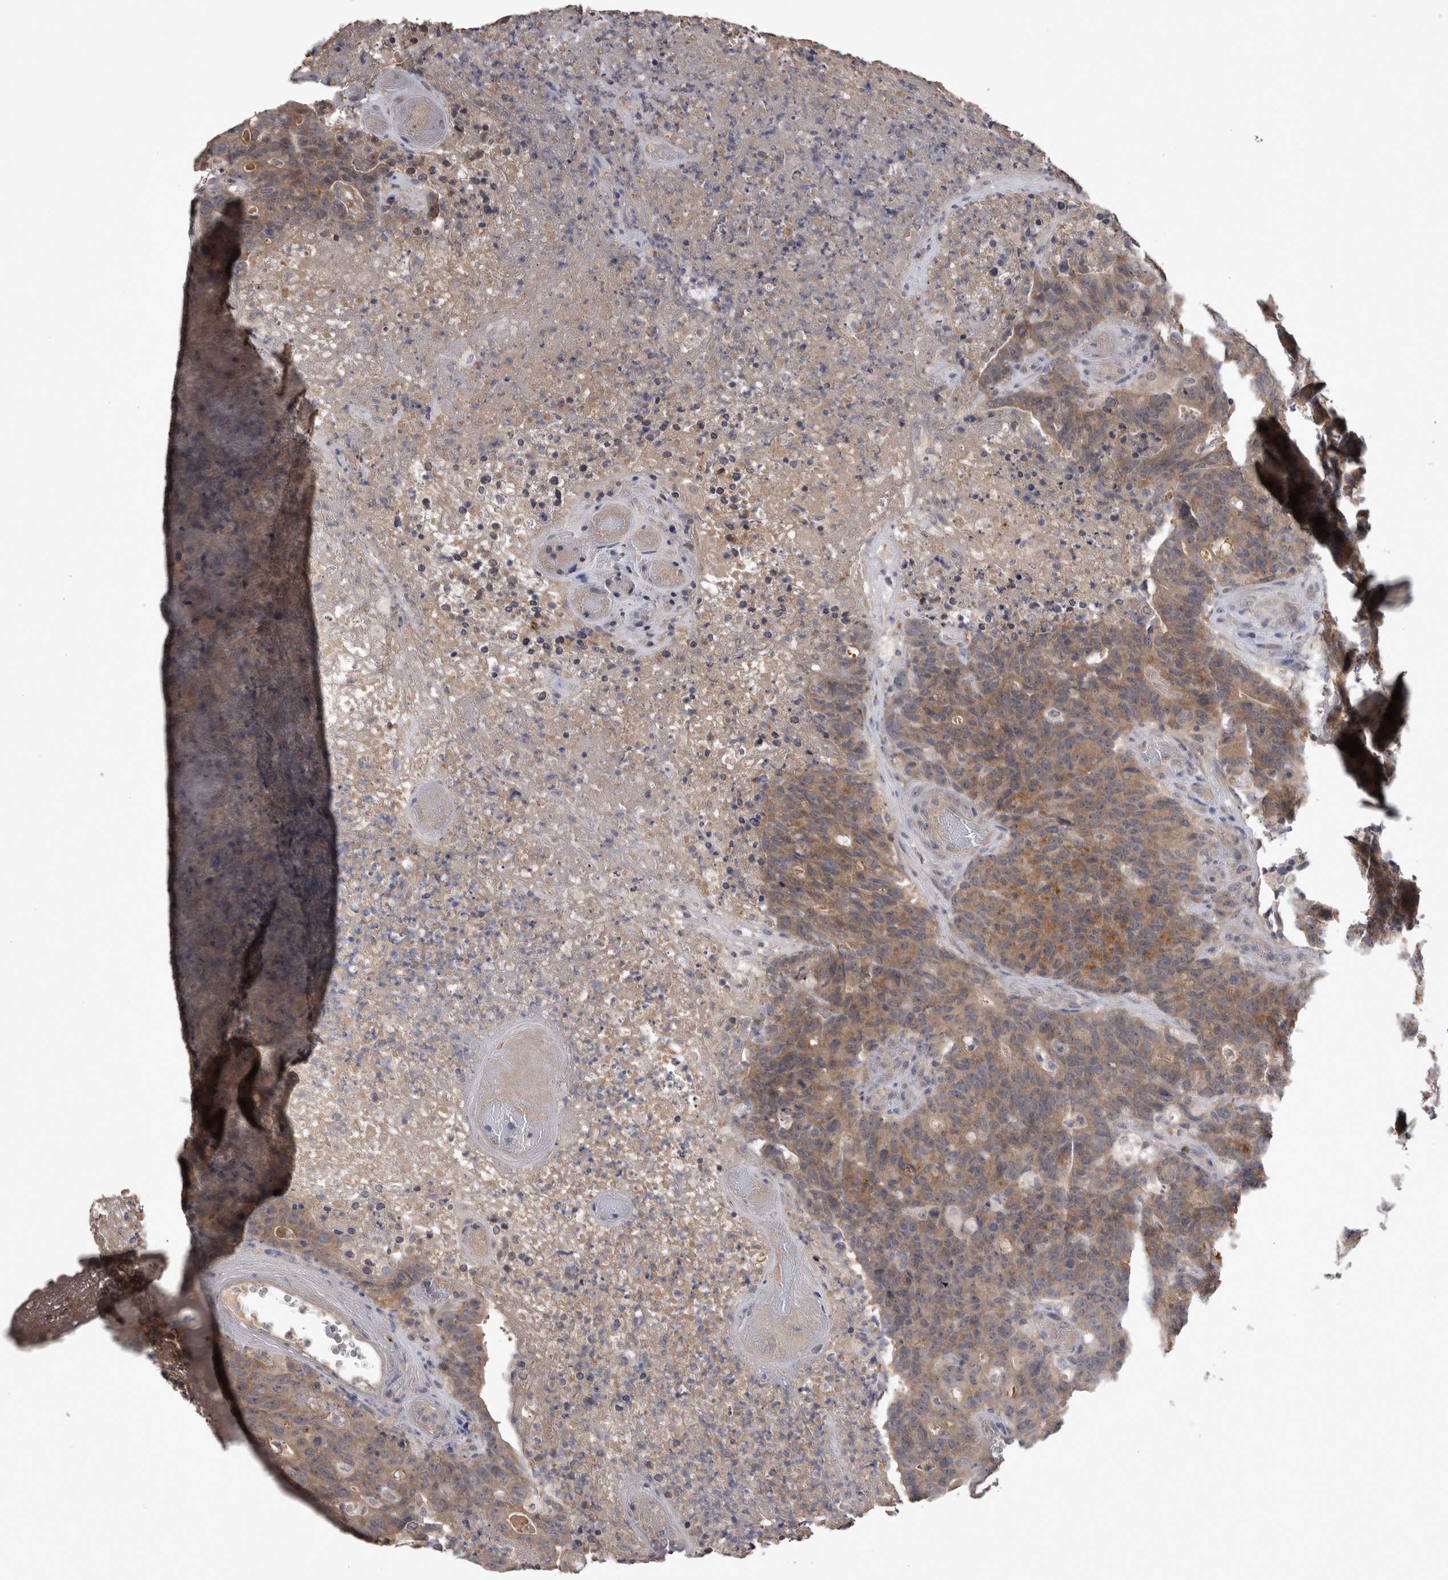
{"staining": {"intensity": "moderate", "quantity": ">75%", "location": "cytoplasmic/membranous"}, "tissue": "colorectal cancer", "cell_type": "Tumor cells", "image_type": "cancer", "snomed": [{"axis": "morphology", "description": "Normal tissue, NOS"}, {"axis": "morphology", "description": "Adenocarcinoma, NOS"}, {"axis": "topography", "description": "Colon"}], "caption": "Human colorectal cancer stained with a protein marker exhibits moderate staining in tumor cells.", "gene": "ZNF114", "patient": {"sex": "female", "age": 75}}